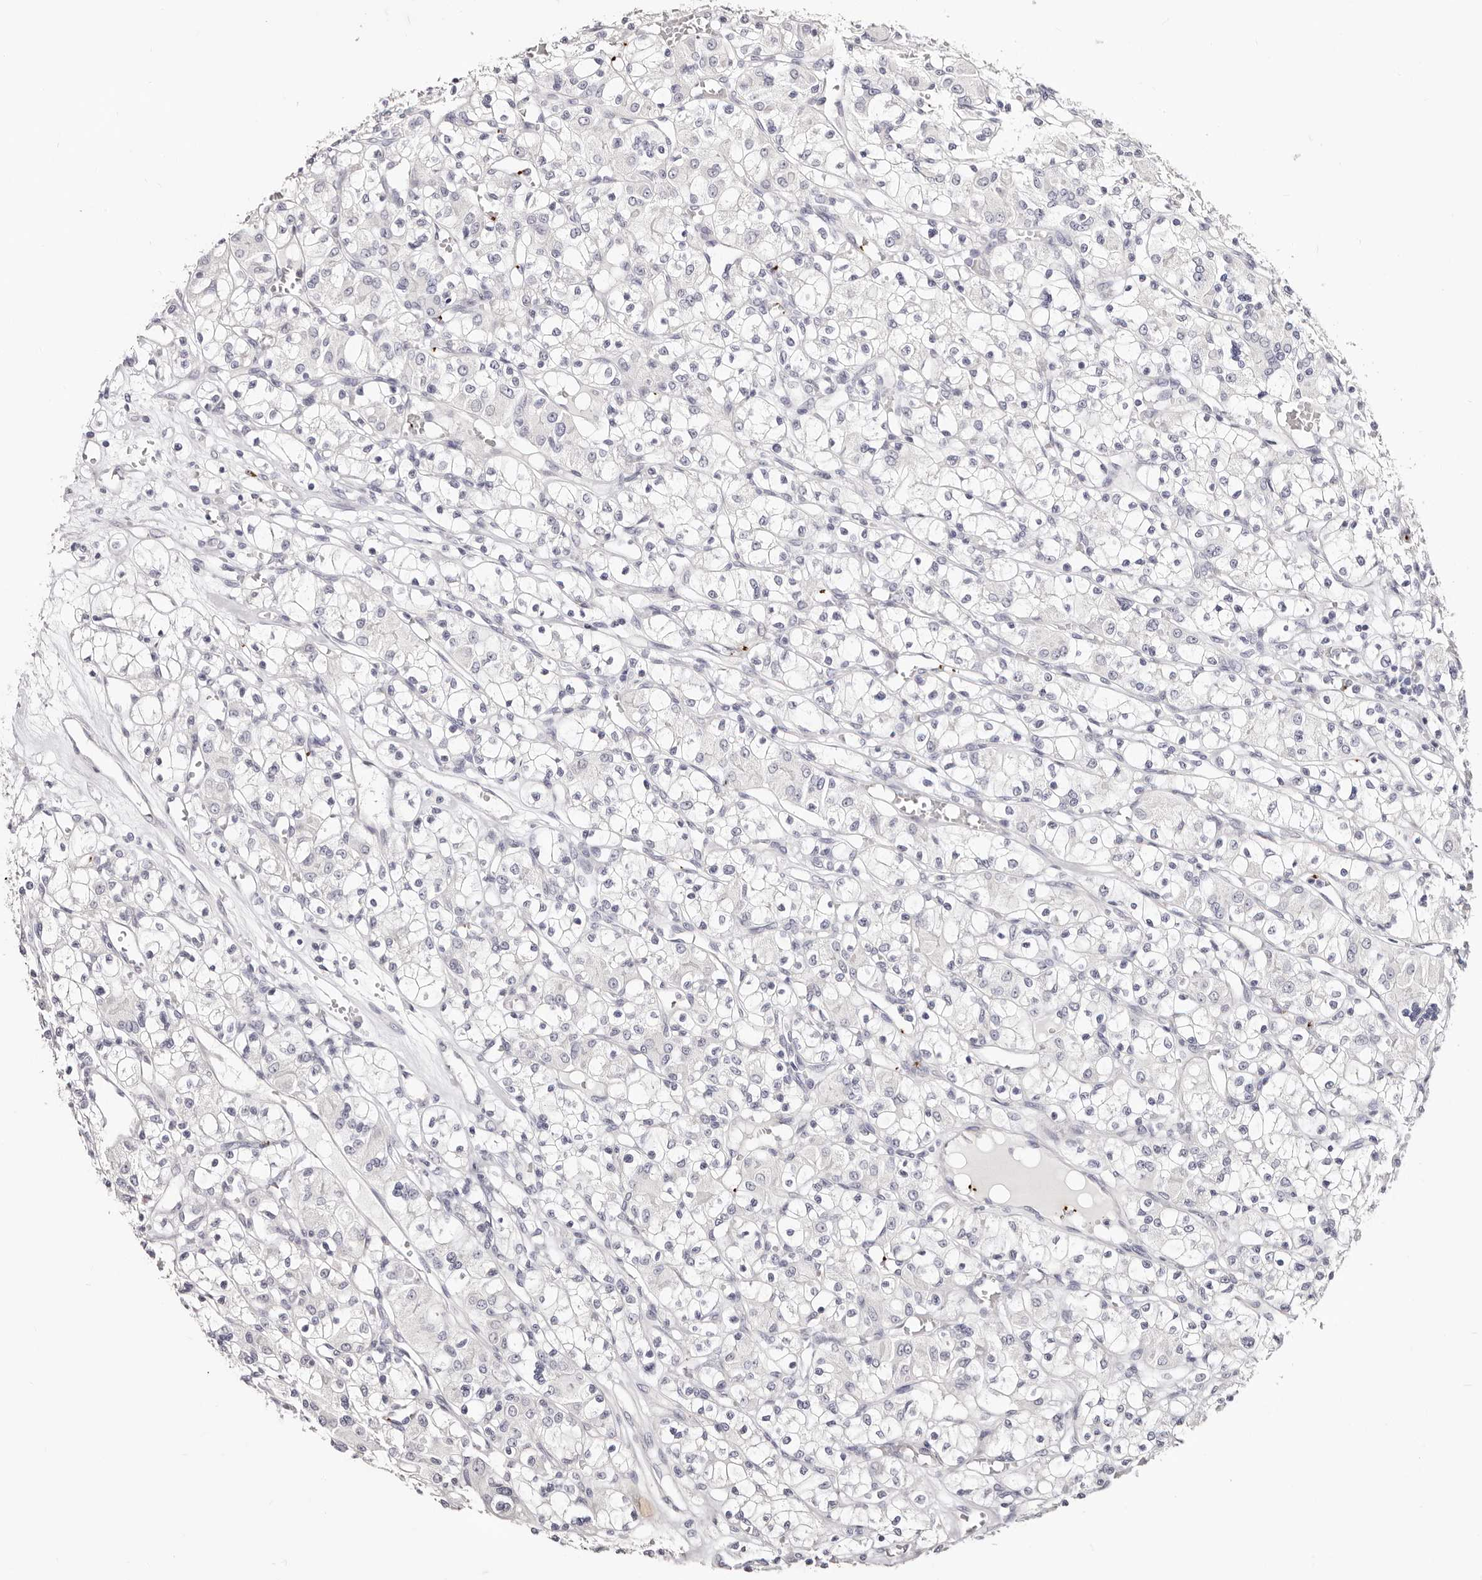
{"staining": {"intensity": "negative", "quantity": "none", "location": "none"}, "tissue": "renal cancer", "cell_type": "Tumor cells", "image_type": "cancer", "snomed": [{"axis": "morphology", "description": "Adenocarcinoma, NOS"}, {"axis": "topography", "description": "Kidney"}], "caption": "Protein analysis of renal adenocarcinoma exhibits no significant staining in tumor cells. The staining is performed using DAB brown chromogen with nuclei counter-stained in using hematoxylin.", "gene": "PF4", "patient": {"sex": "female", "age": 59}}